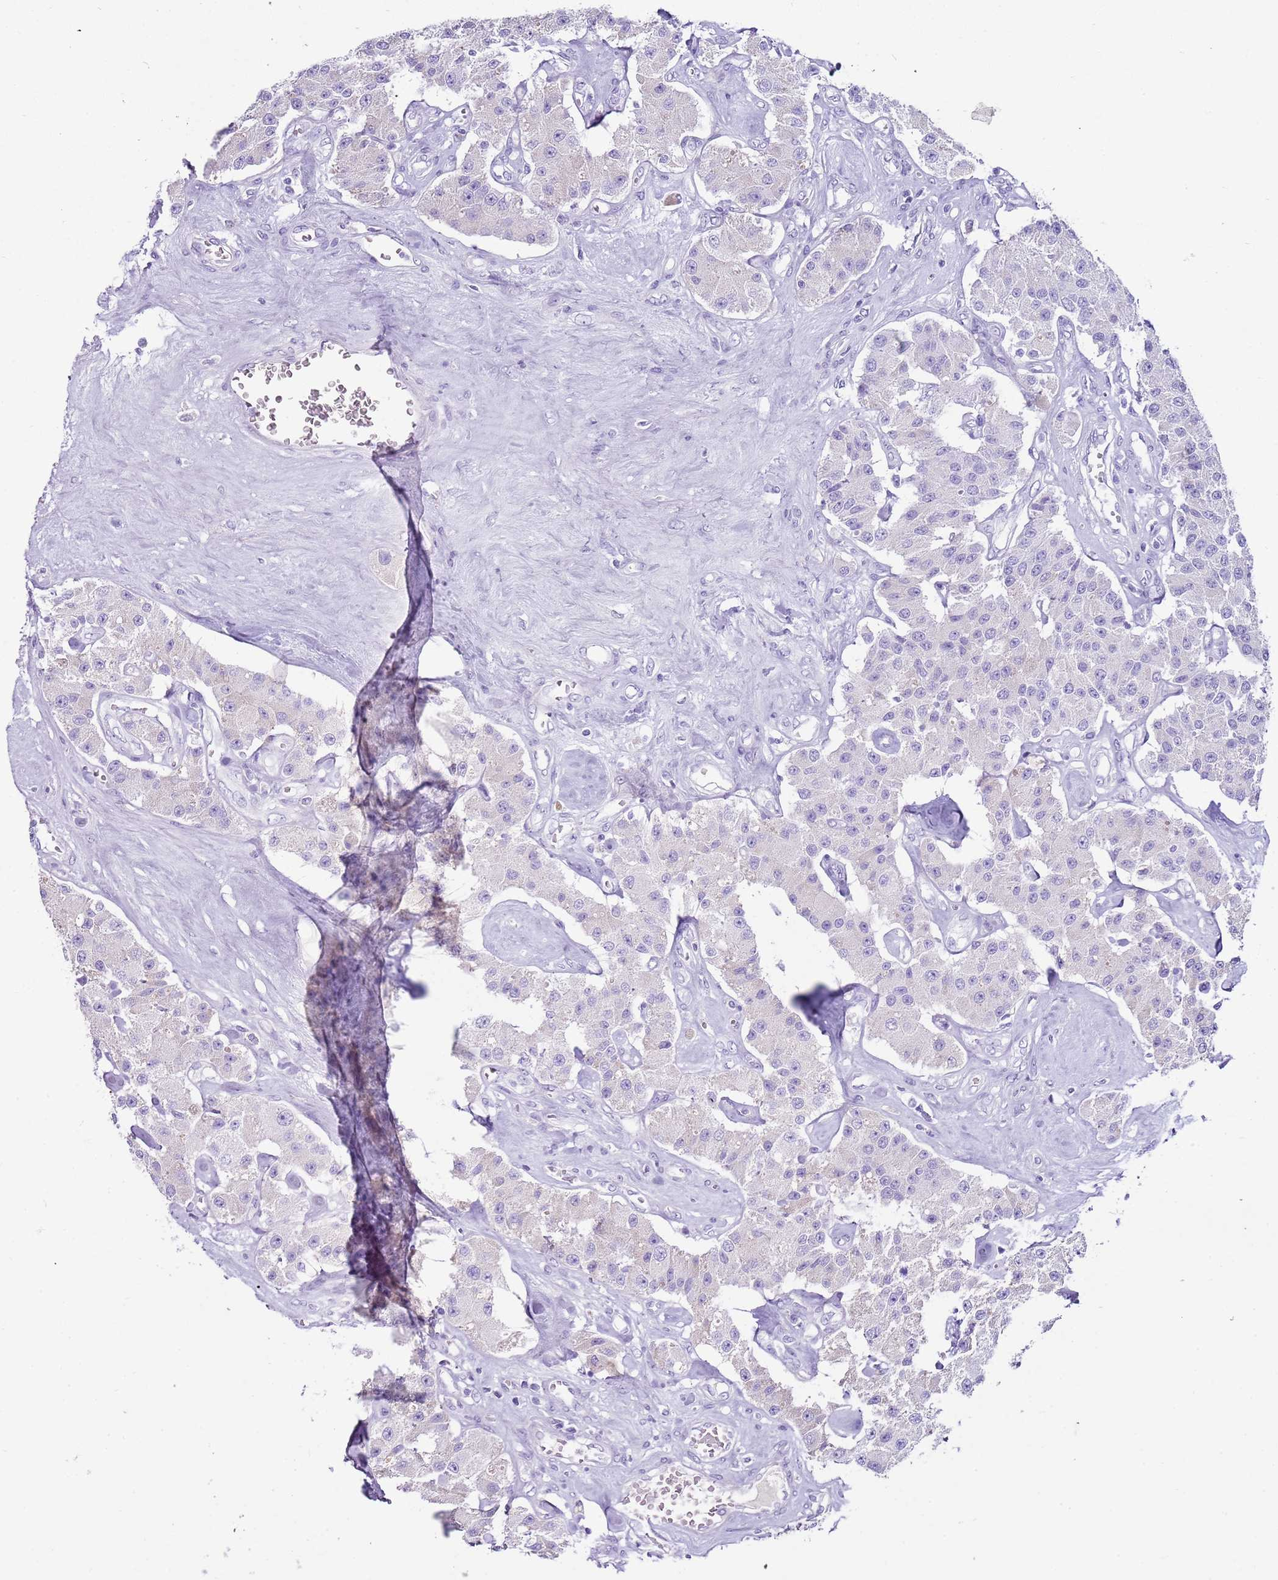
{"staining": {"intensity": "negative", "quantity": "none", "location": "none"}, "tissue": "carcinoid", "cell_type": "Tumor cells", "image_type": "cancer", "snomed": [{"axis": "morphology", "description": "Carcinoid, malignant, NOS"}, {"axis": "topography", "description": "Pancreas"}], "caption": "The immunohistochemistry image has no significant staining in tumor cells of malignant carcinoid tissue. (DAB (3,3'-diaminobenzidine) immunohistochemistry (IHC), high magnification).", "gene": "IGKV3D-11", "patient": {"sex": "male", "age": 41}}